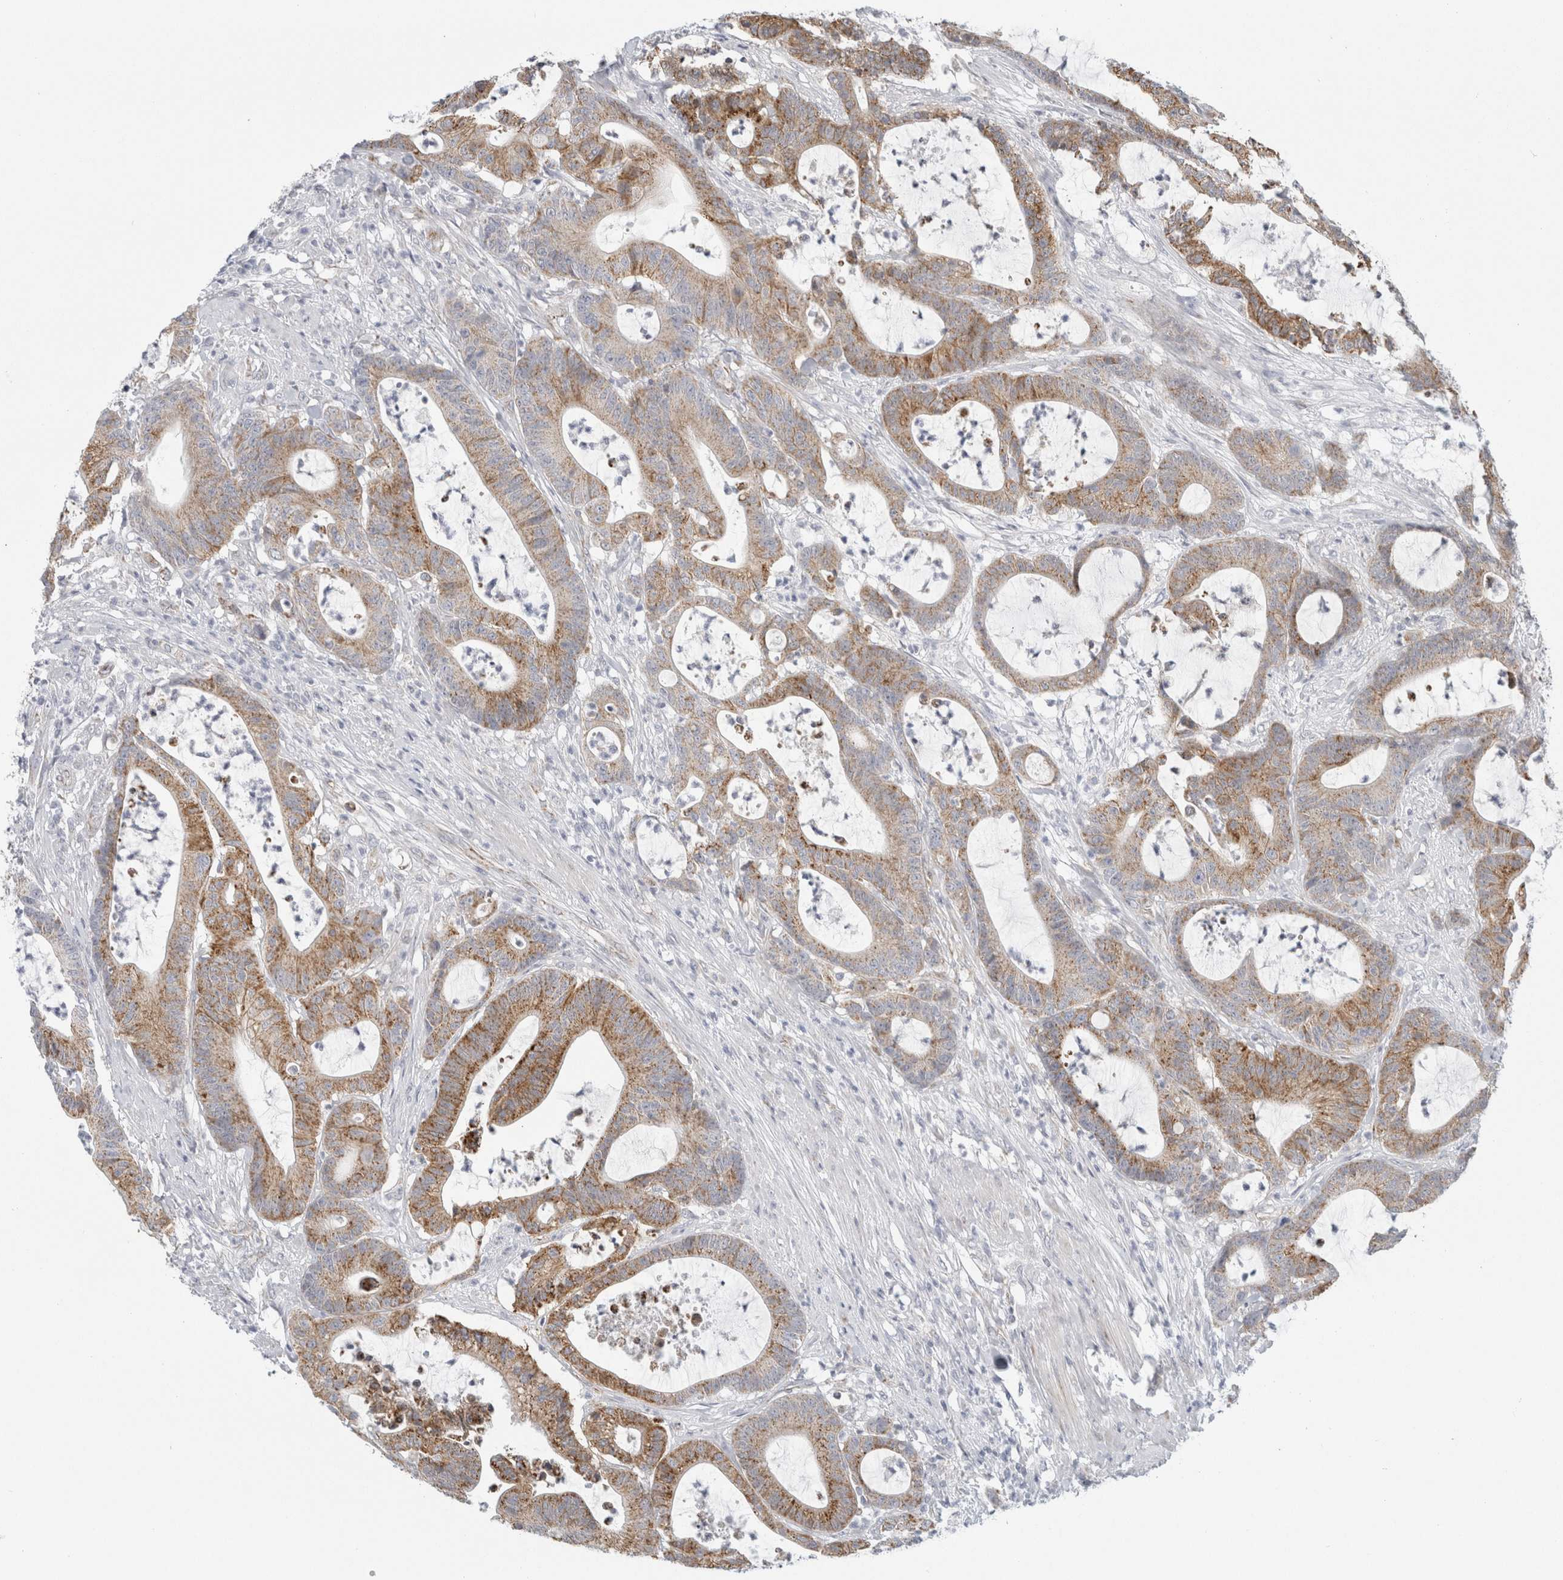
{"staining": {"intensity": "moderate", "quantity": ">75%", "location": "cytoplasmic/membranous"}, "tissue": "colorectal cancer", "cell_type": "Tumor cells", "image_type": "cancer", "snomed": [{"axis": "morphology", "description": "Adenocarcinoma, NOS"}, {"axis": "topography", "description": "Colon"}], "caption": "Immunohistochemical staining of colorectal cancer exhibits medium levels of moderate cytoplasmic/membranous expression in approximately >75% of tumor cells.", "gene": "FAHD1", "patient": {"sex": "female", "age": 84}}